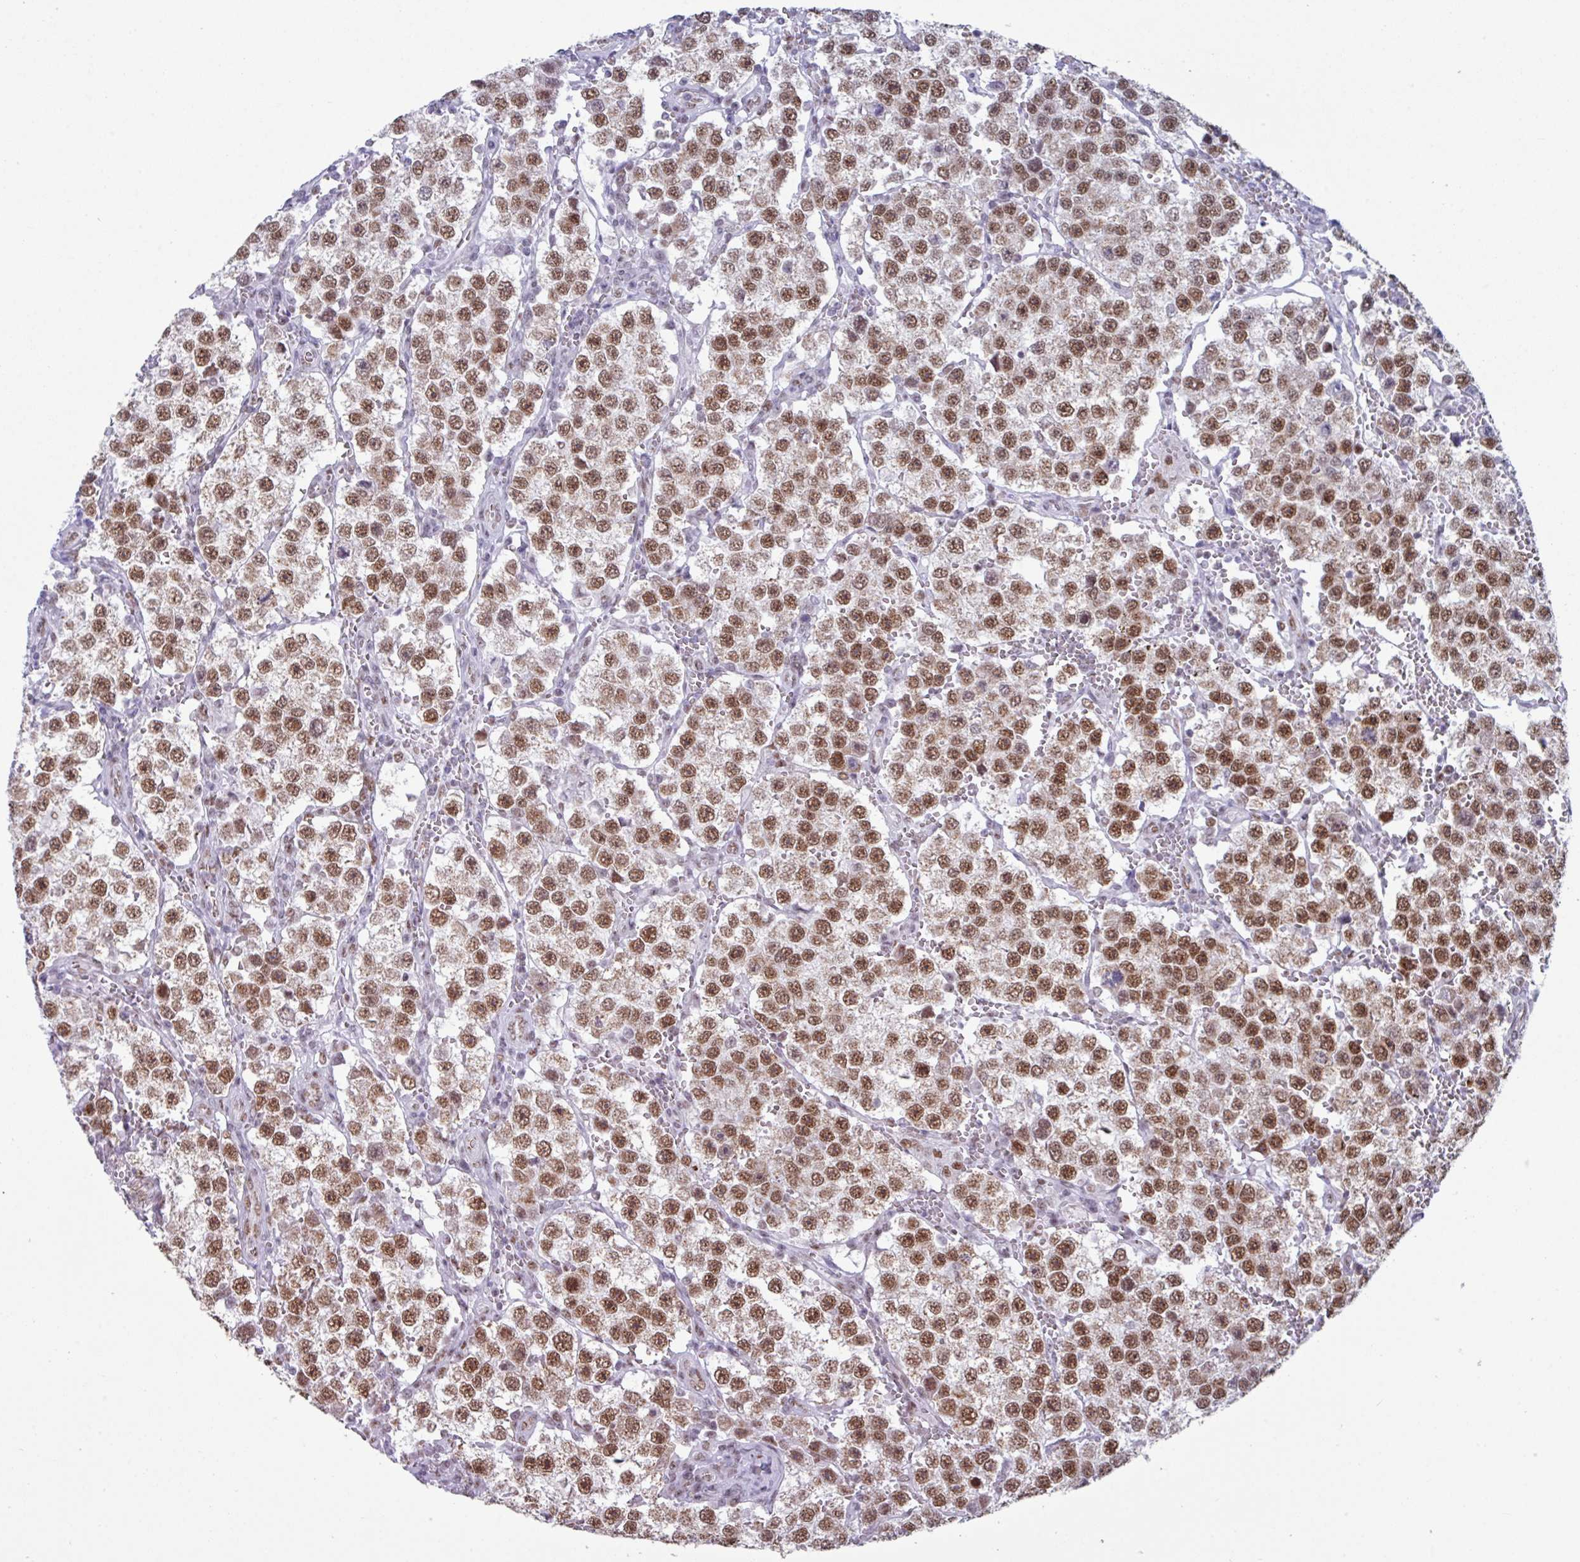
{"staining": {"intensity": "moderate", "quantity": ">75%", "location": "nuclear"}, "tissue": "testis cancer", "cell_type": "Tumor cells", "image_type": "cancer", "snomed": [{"axis": "morphology", "description": "Seminoma, NOS"}, {"axis": "topography", "description": "Testis"}], "caption": "A brown stain shows moderate nuclear positivity of a protein in human seminoma (testis) tumor cells. (Brightfield microscopy of DAB IHC at high magnification).", "gene": "PUF60", "patient": {"sex": "male", "age": 37}}